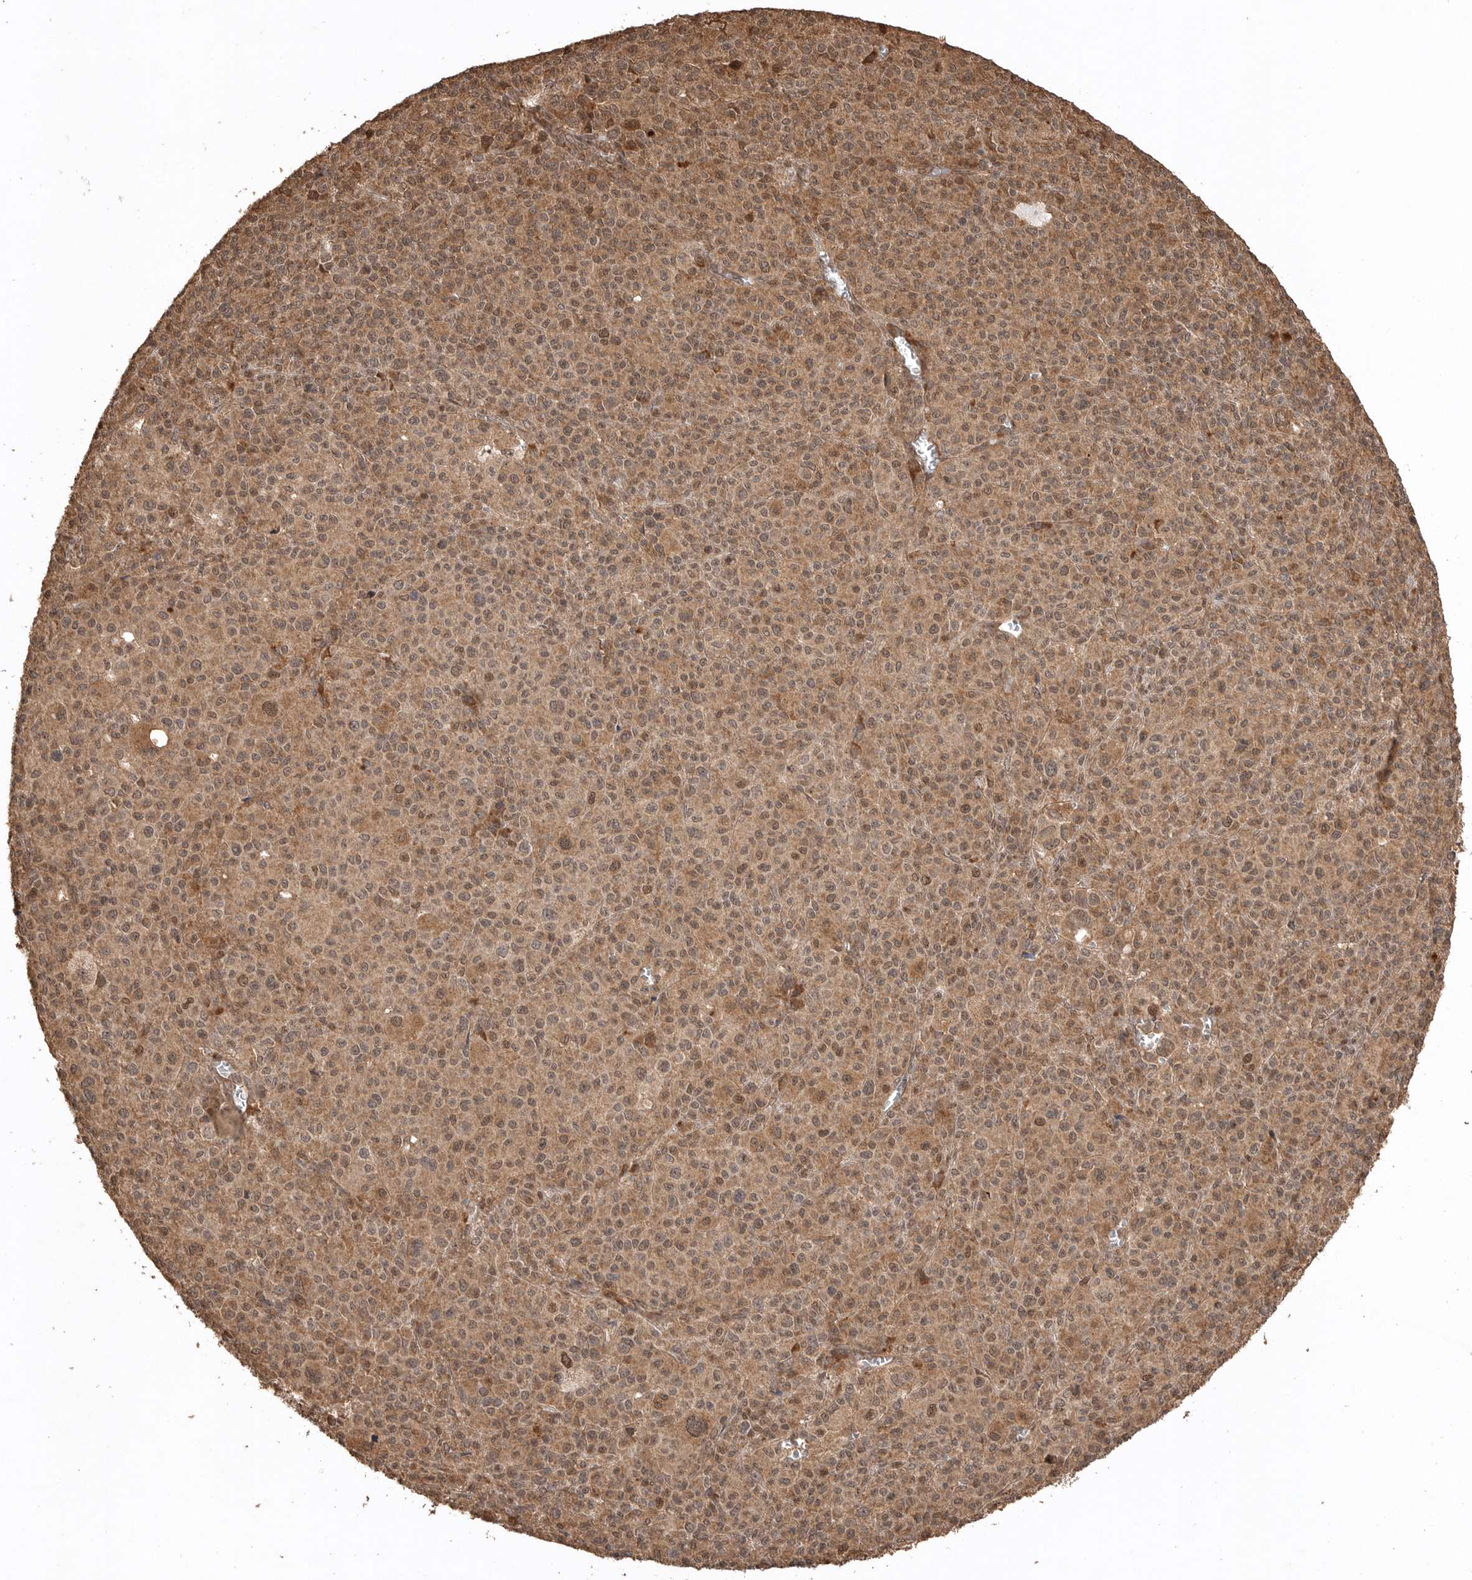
{"staining": {"intensity": "moderate", "quantity": ">75%", "location": "cytoplasmic/membranous"}, "tissue": "melanoma", "cell_type": "Tumor cells", "image_type": "cancer", "snomed": [{"axis": "morphology", "description": "Malignant melanoma, Metastatic site"}, {"axis": "topography", "description": "Skin"}], "caption": "Malignant melanoma (metastatic site) stained with a brown dye displays moderate cytoplasmic/membranous positive staining in approximately >75% of tumor cells.", "gene": "BOC", "patient": {"sex": "female", "age": 74}}